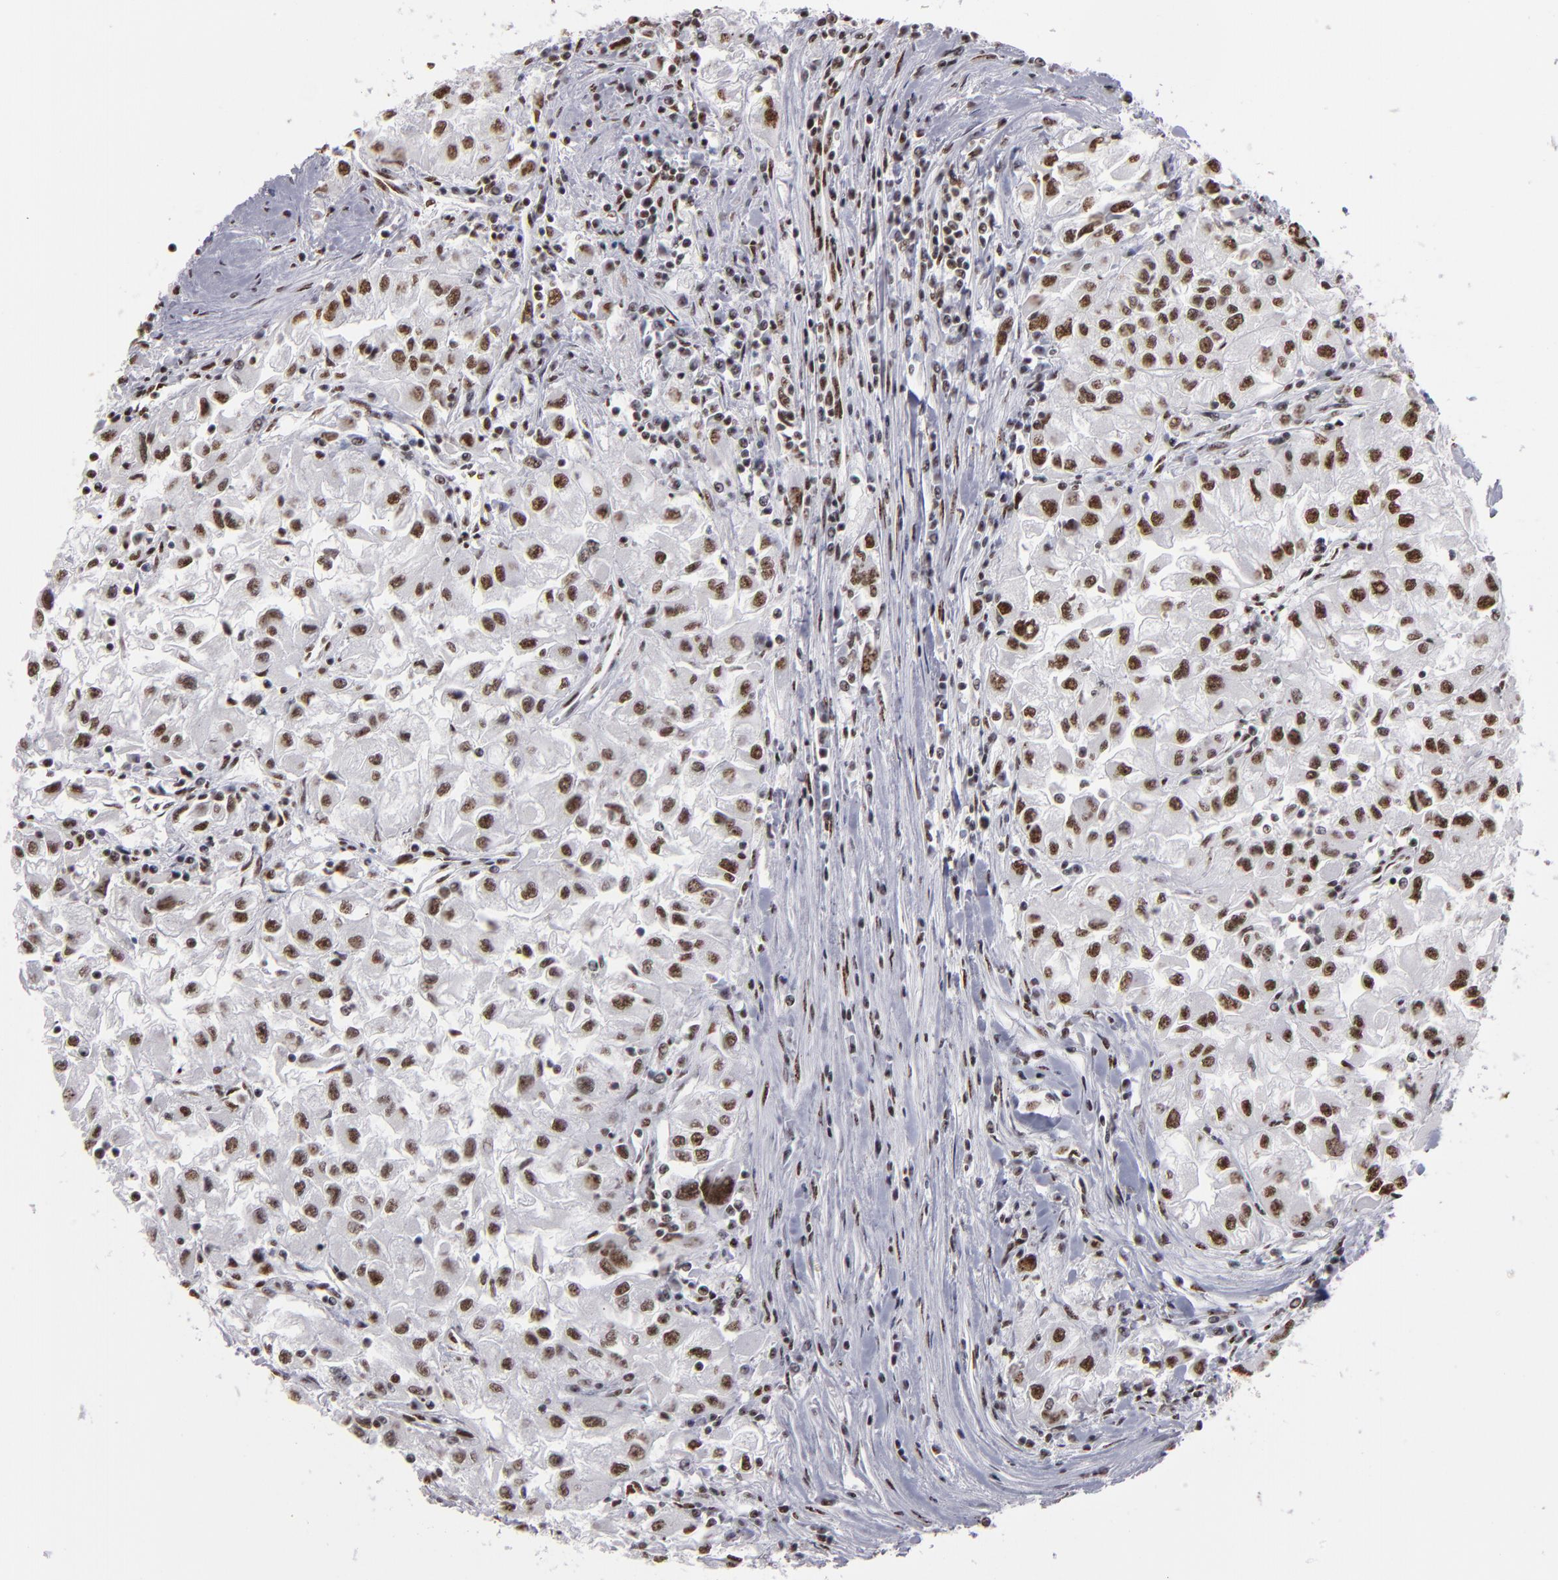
{"staining": {"intensity": "moderate", "quantity": ">75%", "location": "nuclear"}, "tissue": "renal cancer", "cell_type": "Tumor cells", "image_type": "cancer", "snomed": [{"axis": "morphology", "description": "Adenocarcinoma, NOS"}, {"axis": "topography", "description": "Kidney"}], "caption": "Immunohistochemistry (IHC) photomicrograph of neoplastic tissue: adenocarcinoma (renal) stained using IHC shows medium levels of moderate protein expression localized specifically in the nuclear of tumor cells, appearing as a nuclear brown color.", "gene": "MRE11", "patient": {"sex": "male", "age": 59}}